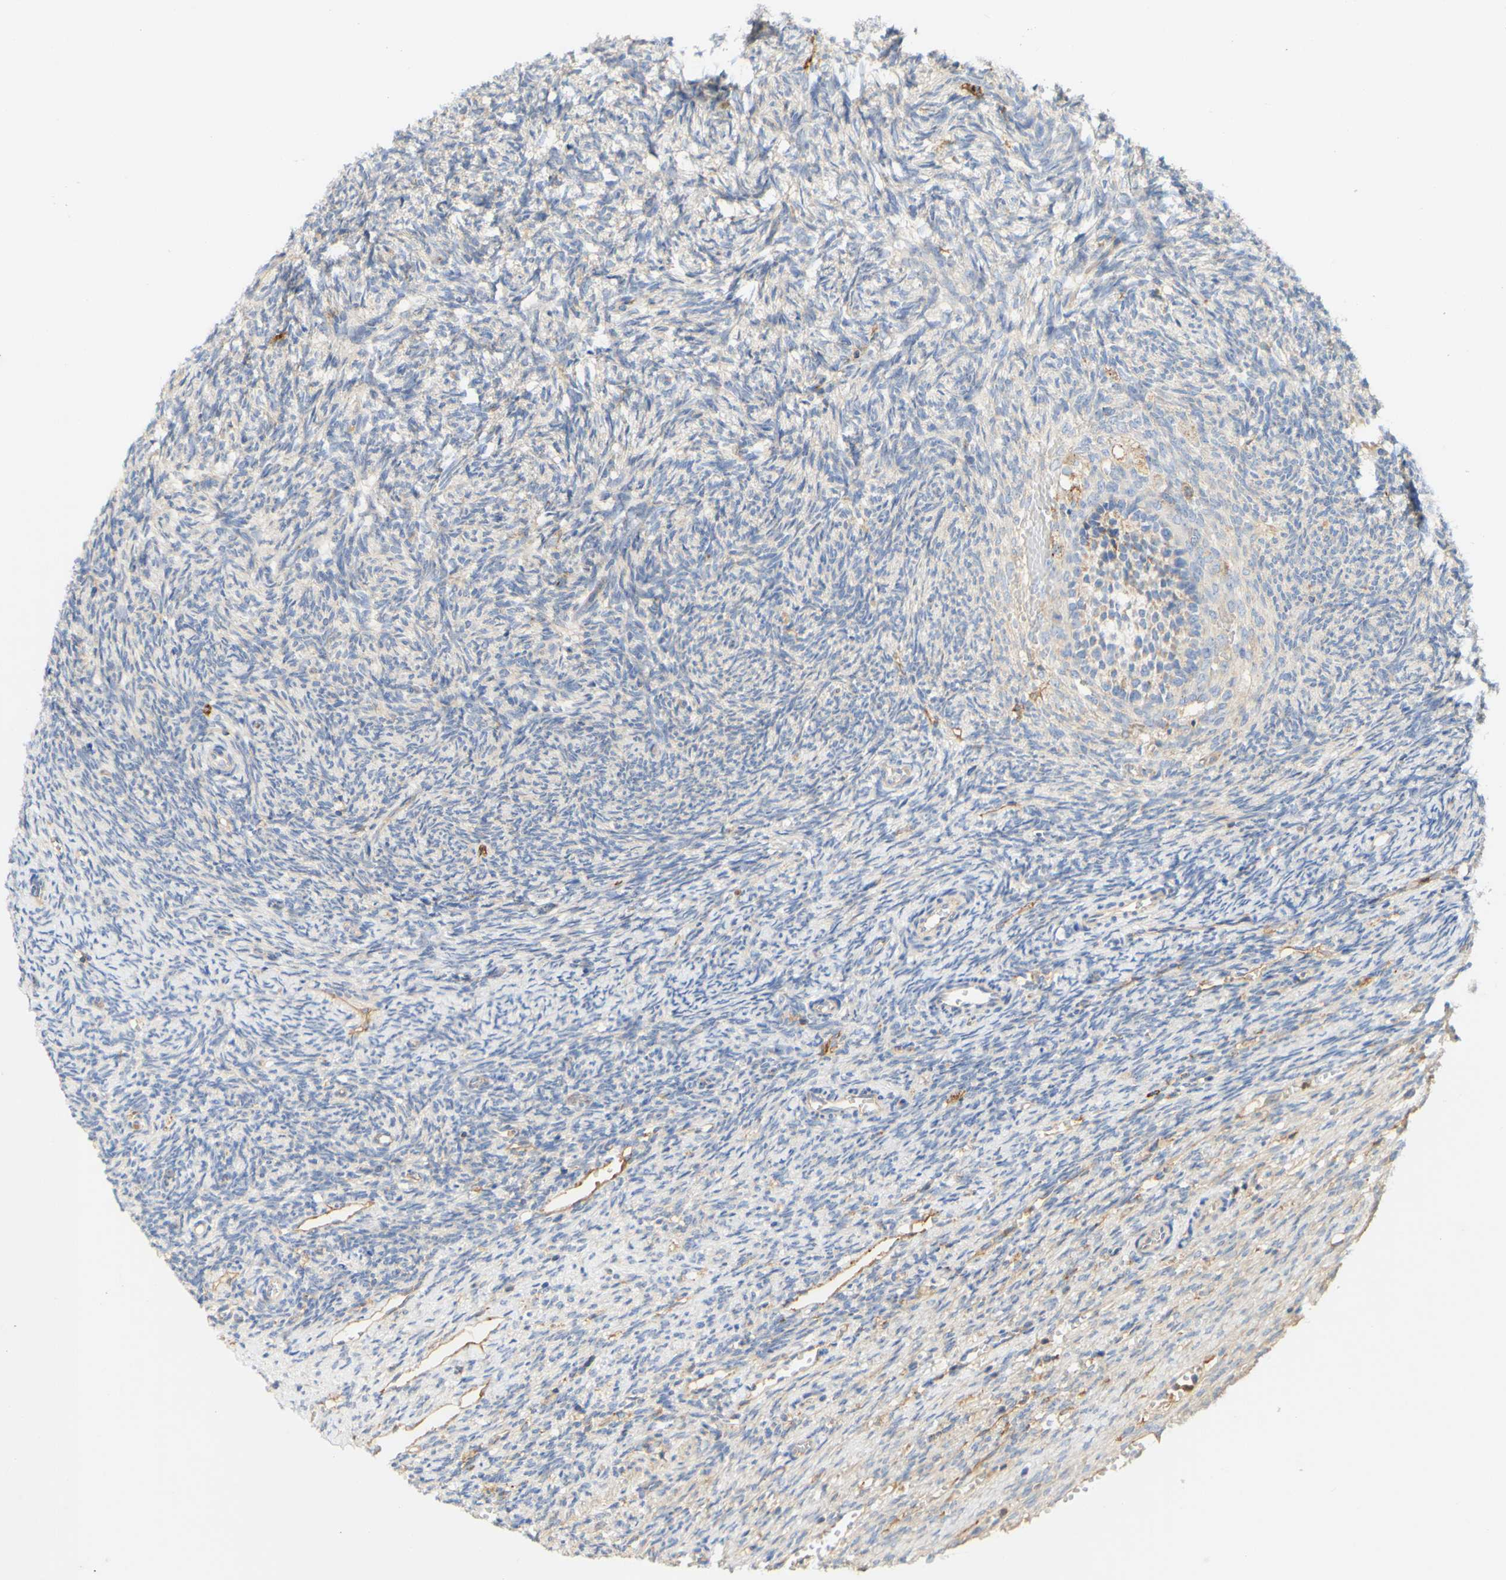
{"staining": {"intensity": "moderate", "quantity": "25%-75%", "location": "cytoplasmic/membranous"}, "tissue": "ovary", "cell_type": "Follicle cells", "image_type": "normal", "snomed": [{"axis": "morphology", "description": "Normal tissue, NOS"}, {"axis": "topography", "description": "Ovary"}], "caption": "Immunohistochemistry image of unremarkable ovary: ovary stained using immunohistochemistry reveals medium levels of moderate protein expression localized specifically in the cytoplasmic/membranous of follicle cells, appearing as a cytoplasmic/membranous brown color.", "gene": "PCDH7", "patient": {"sex": "female", "age": 41}}